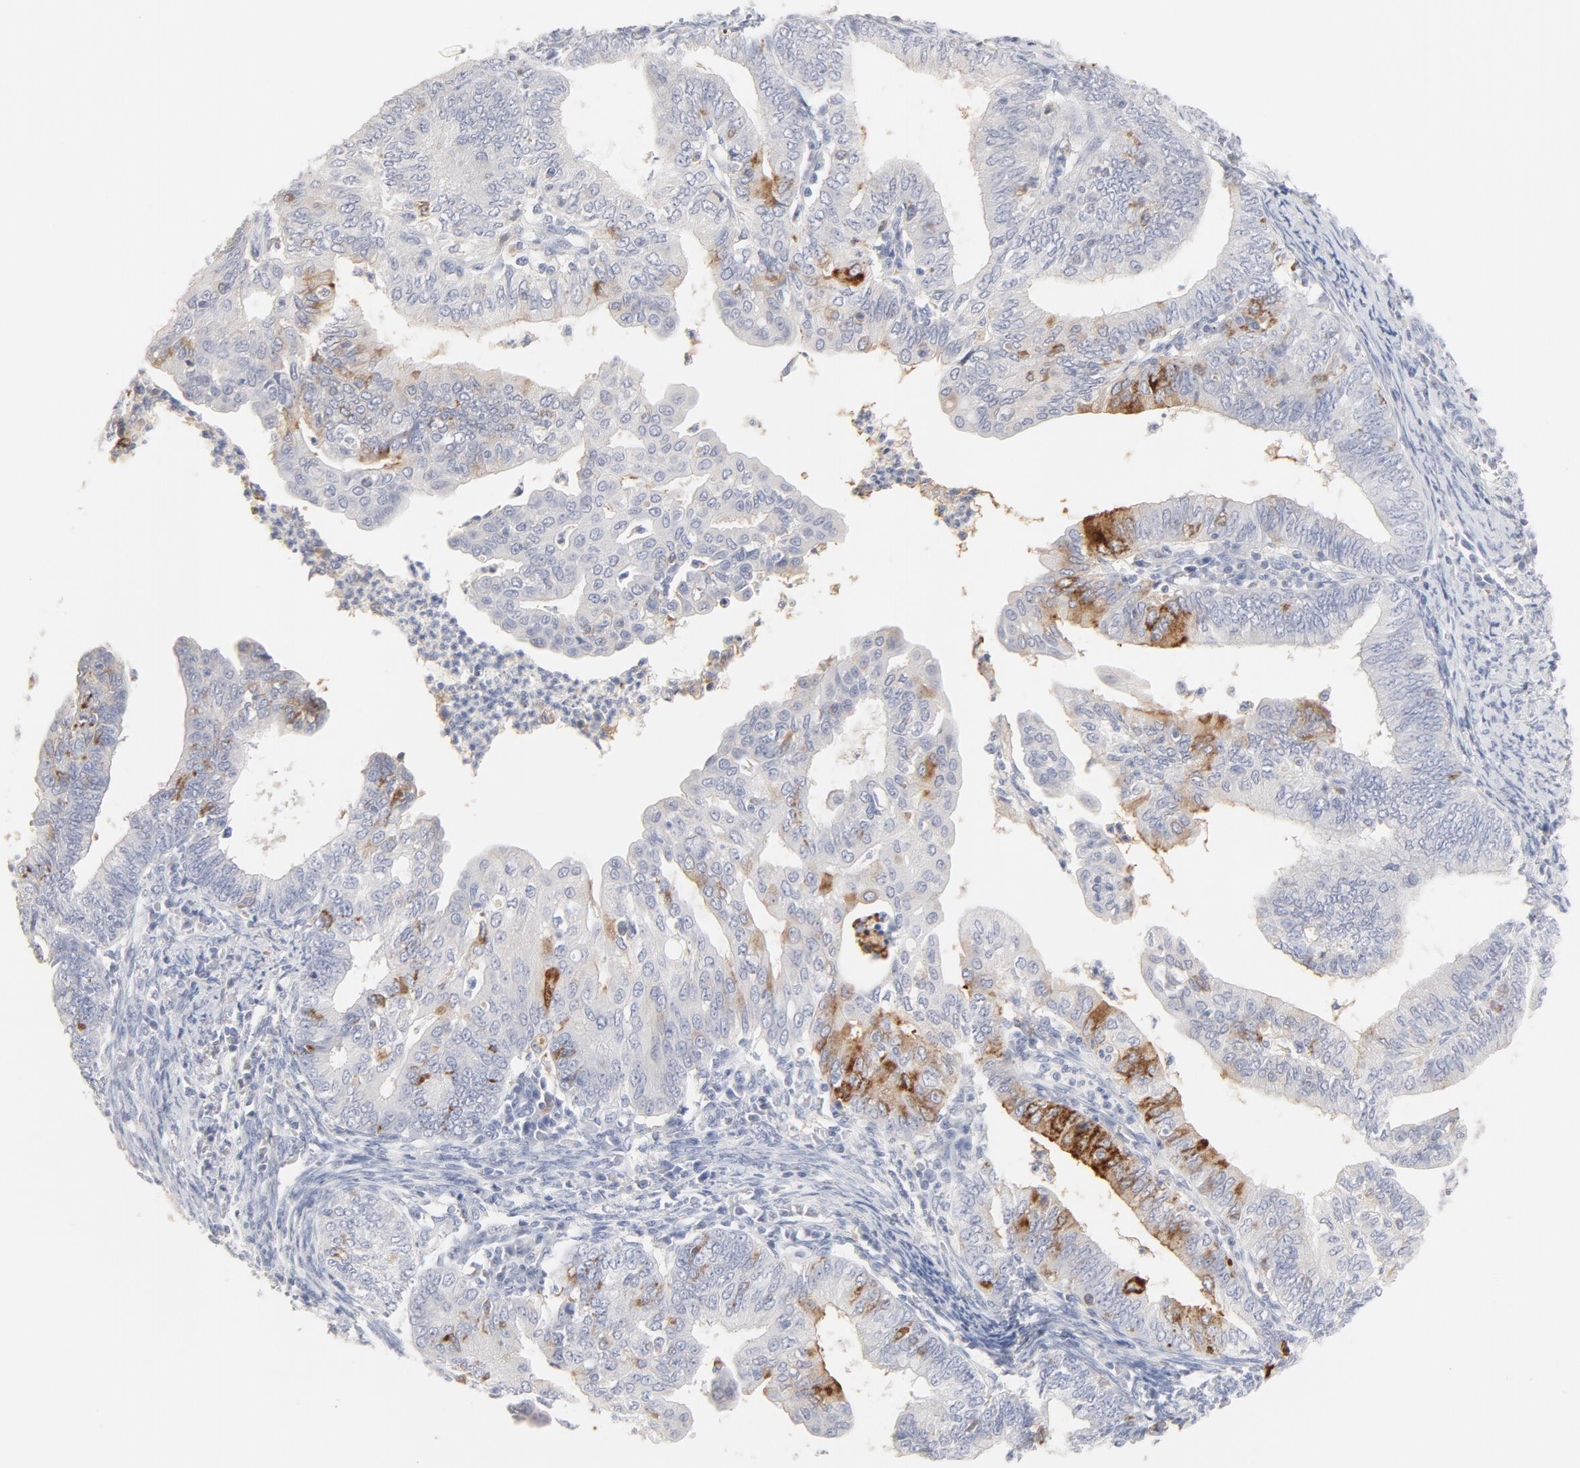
{"staining": {"intensity": "strong", "quantity": "<25%", "location": "cytoplasmic/membranous"}, "tissue": "endometrial cancer", "cell_type": "Tumor cells", "image_type": "cancer", "snomed": [{"axis": "morphology", "description": "Adenocarcinoma, NOS"}, {"axis": "topography", "description": "Endometrium"}], "caption": "A brown stain shows strong cytoplasmic/membranous expression of a protein in human endometrial adenocarcinoma tumor cells.", "gene": "FCGBP", "patient": {"sex": "female", "age": 66}}